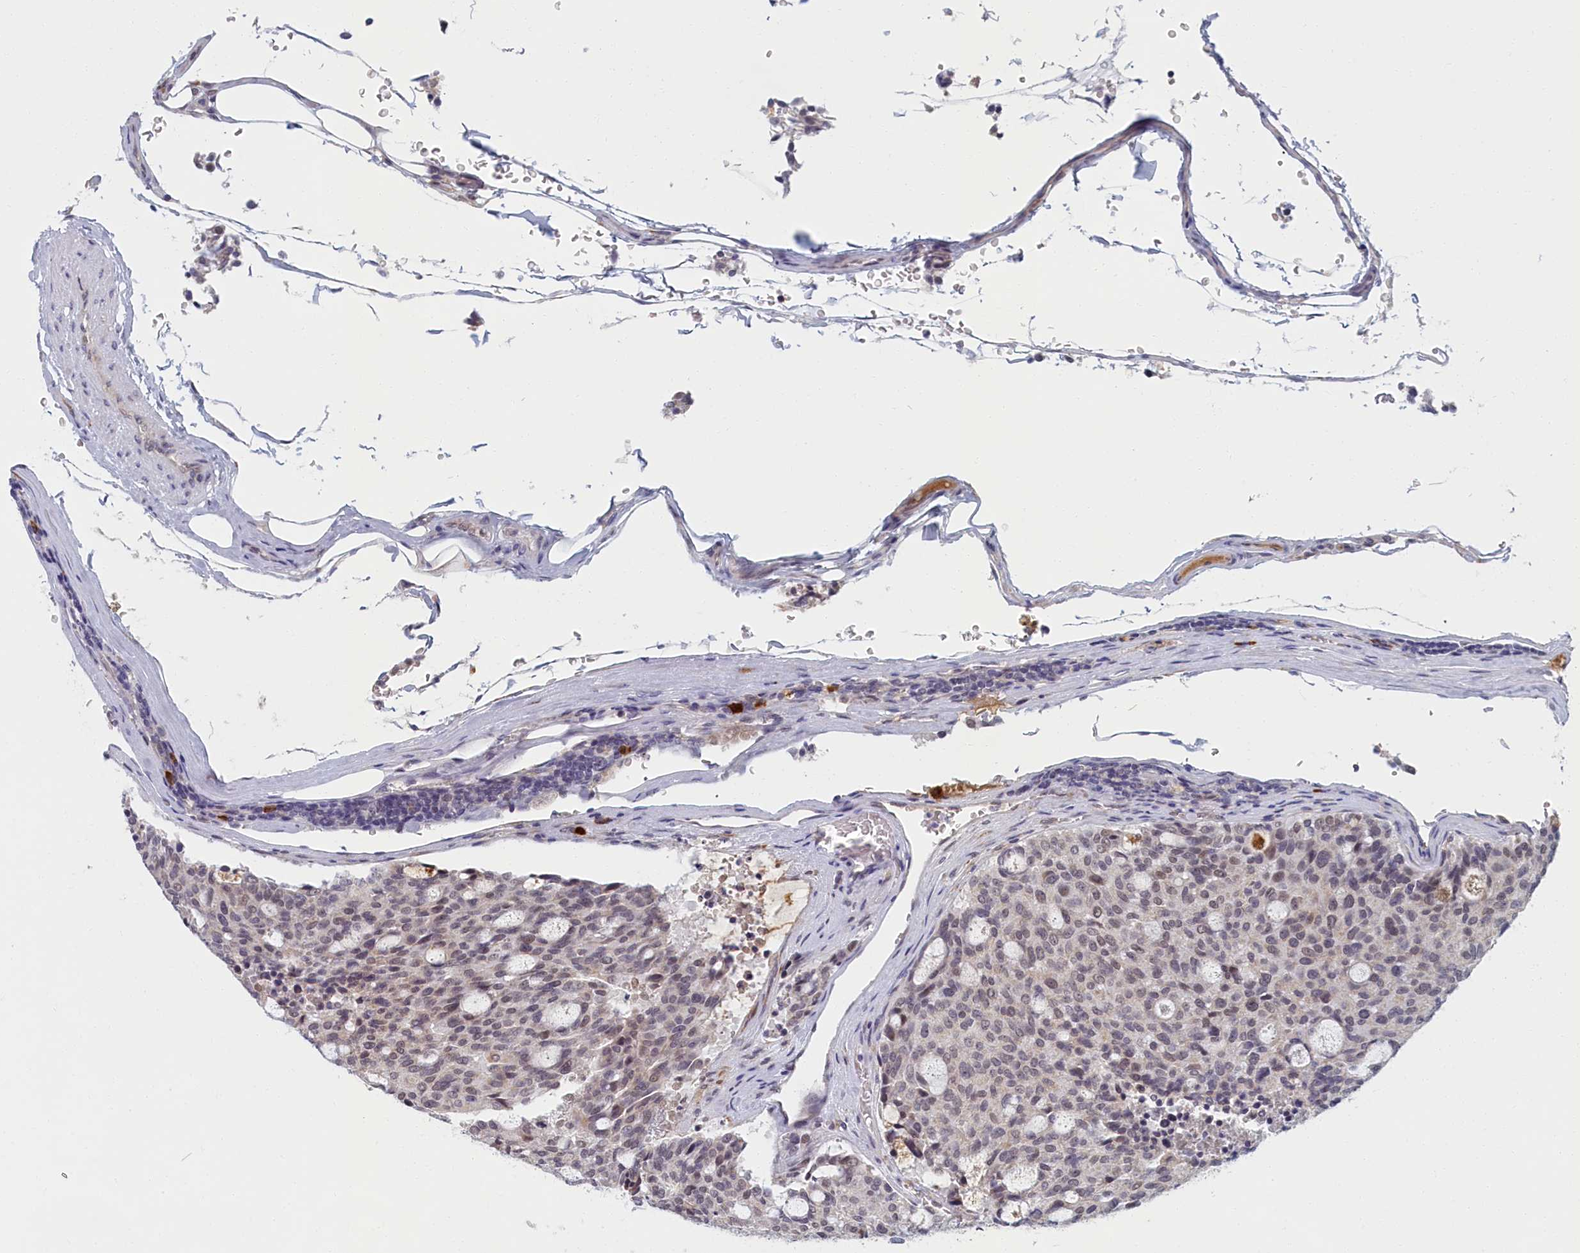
{"staining": {"intensity": "weak", "quantity": "<25%", "location": "nuclear"}, "tissue": "carcinoid", "cell_type": "Tumor cells", "image_type": "cancer", "snomed": [{"axis": "morphology", "description": "Carcinoid, malignant, NOS"}, {"axis": "topography", "description": "Pancreas"}], "caption": "Tumor cells show no significant staining in carcinoid. The staining was performed using DAB (3,3'-diaminobenzidine) to visualize the protein expression in brown, while the nuclei were stained in blue with hematoxylin (Magnification: 20x).", "gene": "DNAJC17", "patient": {"sex": "female", "age": 54}}